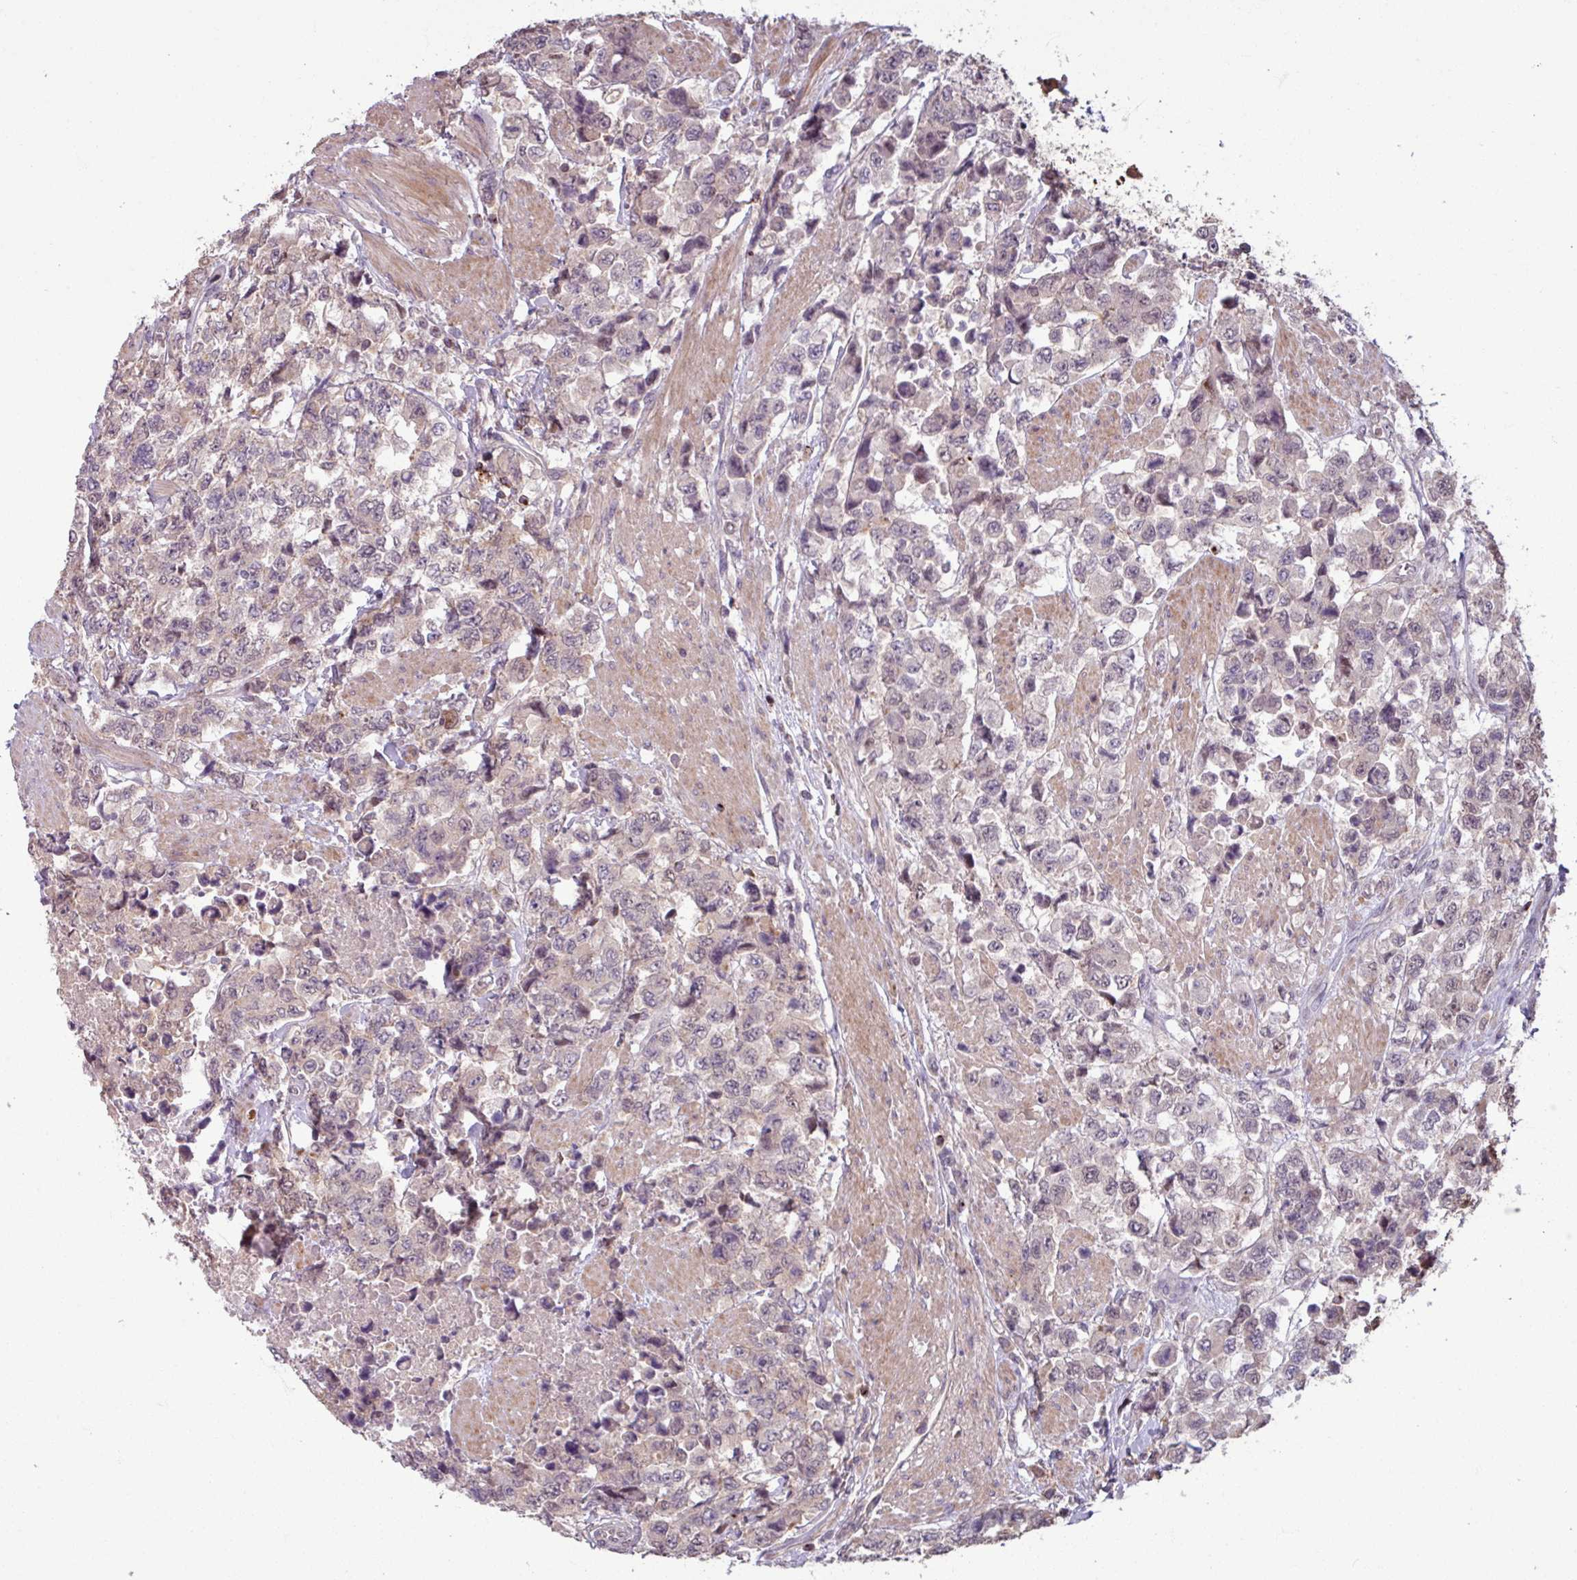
{"staining": {"intensity": "weak", "quantity": "25%-75%", "location": "cytoplasmic/membranous,nuclear"}, "tissue": "urothelial cancer", "cell_type": "Tumor cells", "image_type": "cancer", "snomed": [{"axis": "morphology", "description": "Urothelial carcinoma, High grade"}, {"axis": "topography", "description": "Urinary bladder"}], "caption": "Urothelial carcinoma (high-grade) was stained to show a protein in brown. There is low levels of weak cytoplasmic/membranous and nuclear expression in approximately 25%-75% of tumor cells.", "gene": "OR6B1", "patient": {"sex": "female", "age": 78}}